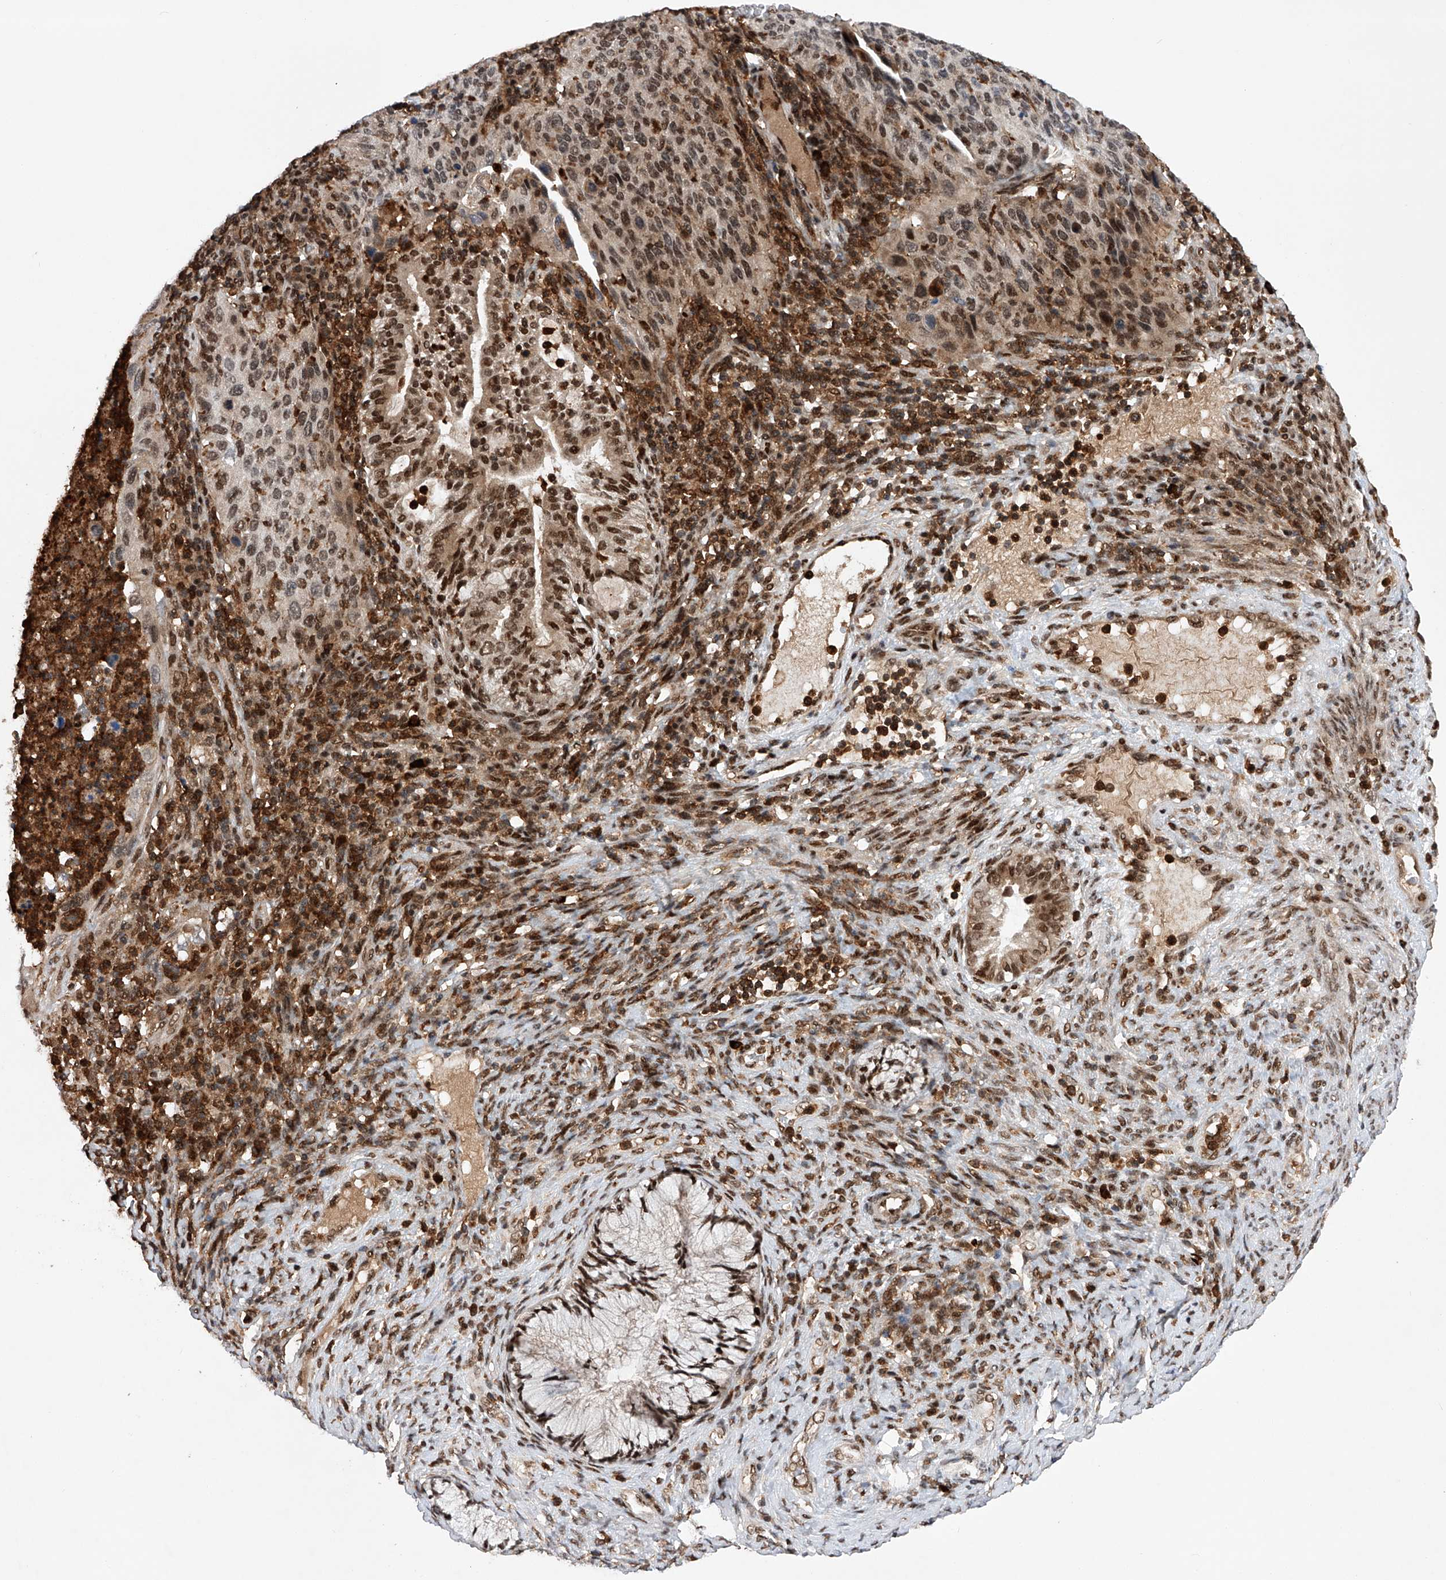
{"staining": {"intensity": "moderate", "quantity": "<25%", "location": "nuclear"}, "tissue": "cervical cancer", "cell_type": "Tumor cells", "image_type": "cancer", "snomed": [{"axis": "morphology", "description": "Squamous cell carcinoma, NOS"}, {"axis": "topography", "description": "Cervix"}], "caption": "Squamous cell carcinoma (cervical) stained for a protein exhibits moderate nuclear positivity in tumor cells.", "gene": "ZNF280D", "patient": {"sex": "female", "age": 38}}